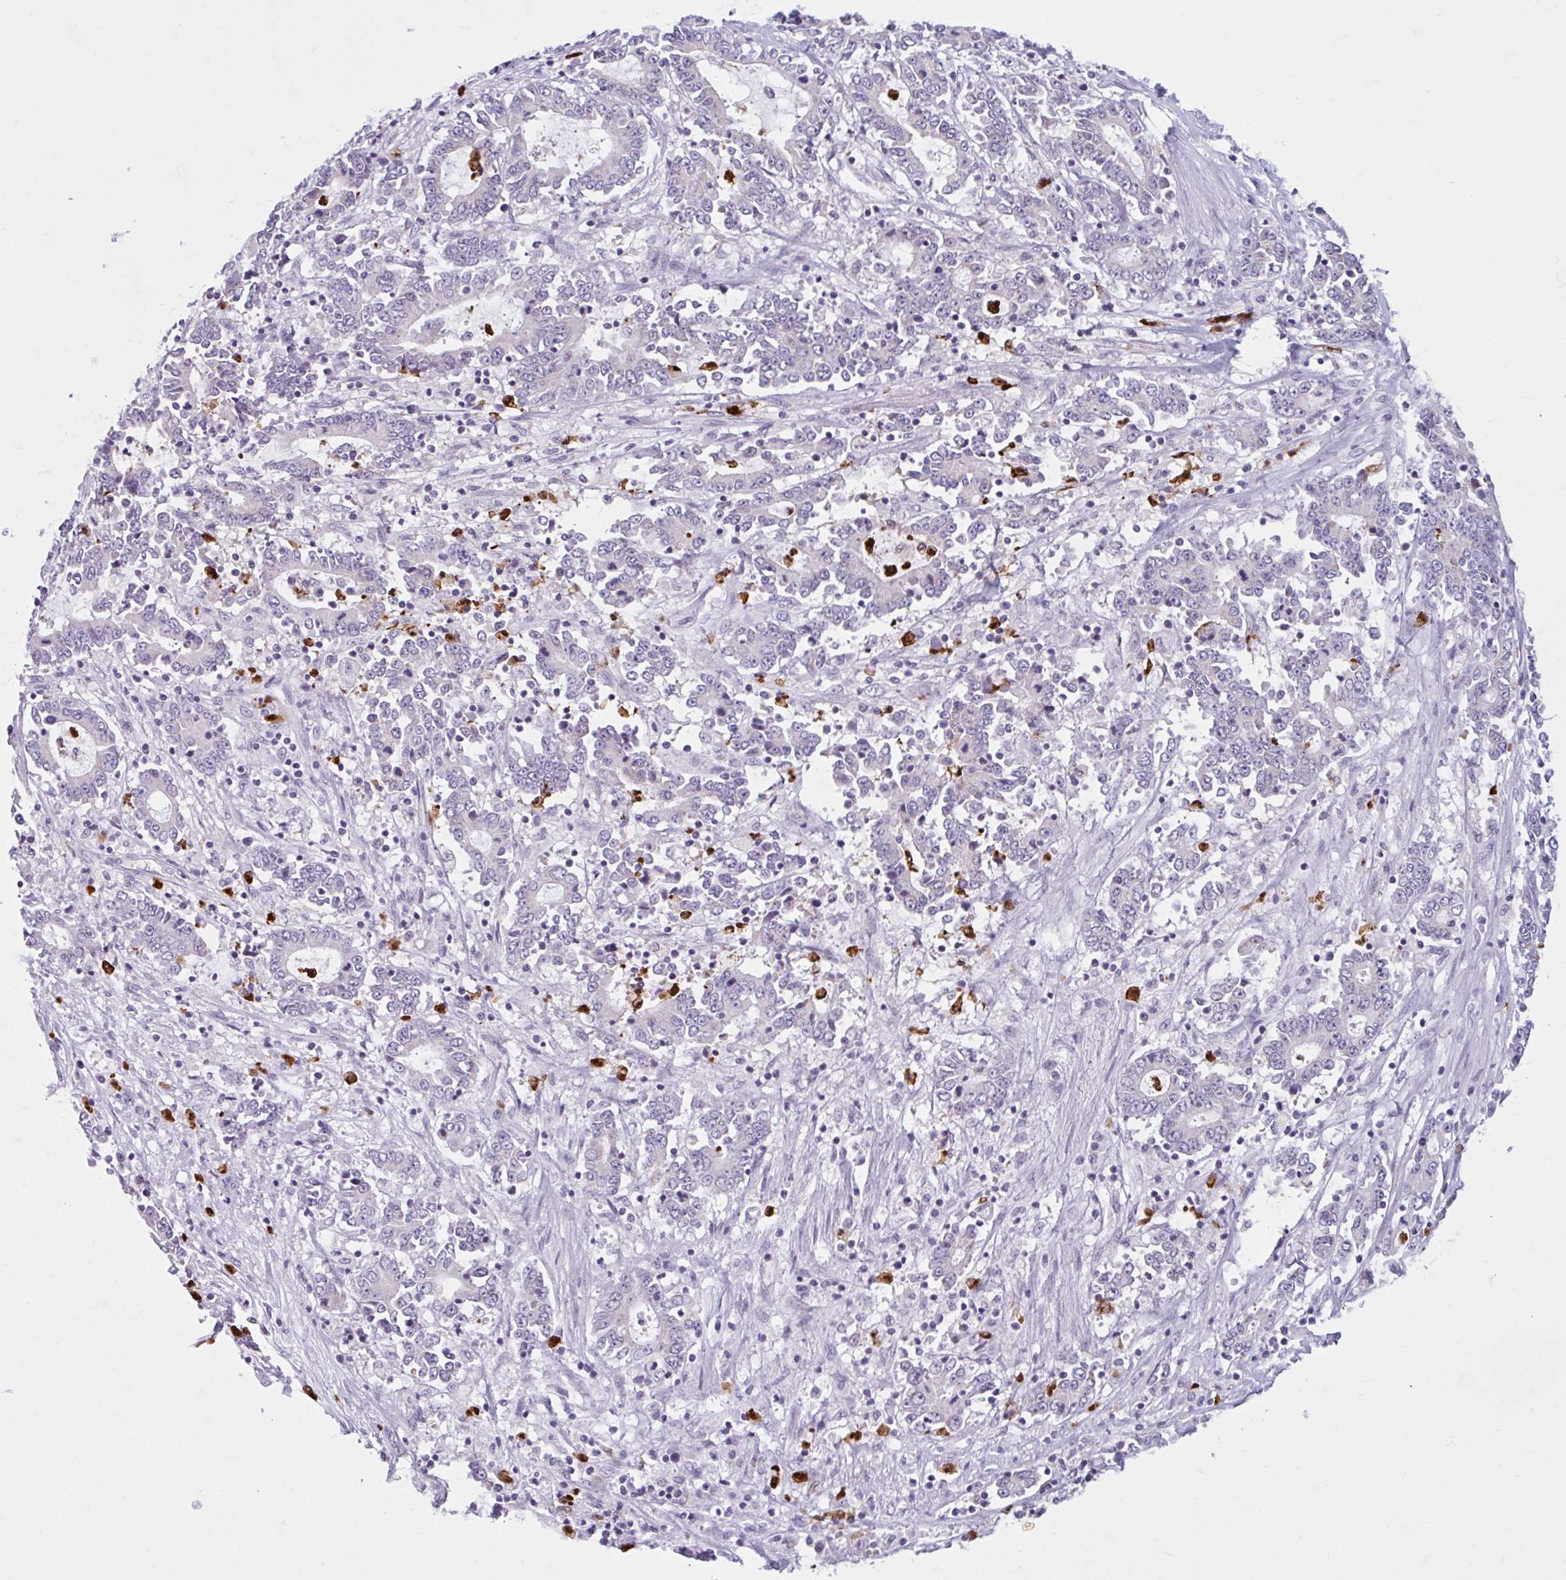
{"staining": {"intensity": "negative", "quantity": "none", "location": "none"}, "tissue": "stomach cancer", "cell_type": "Tumor cells", "image_type": "cancer", "snomed": [{"axis": "morphology", "description": "Adenocarcinoma, NOS"}, {"axis": "topography", "description": "Stomach, upper"}], "caption": "An IHC histopathology image of stomach cancer (adenocarcinoma) is shown. There is no staining in tumor cells of stomach cancer (adenocarcinoma).", "gene": "CEP120", "patient": {"sex": "male", "age": 68}}